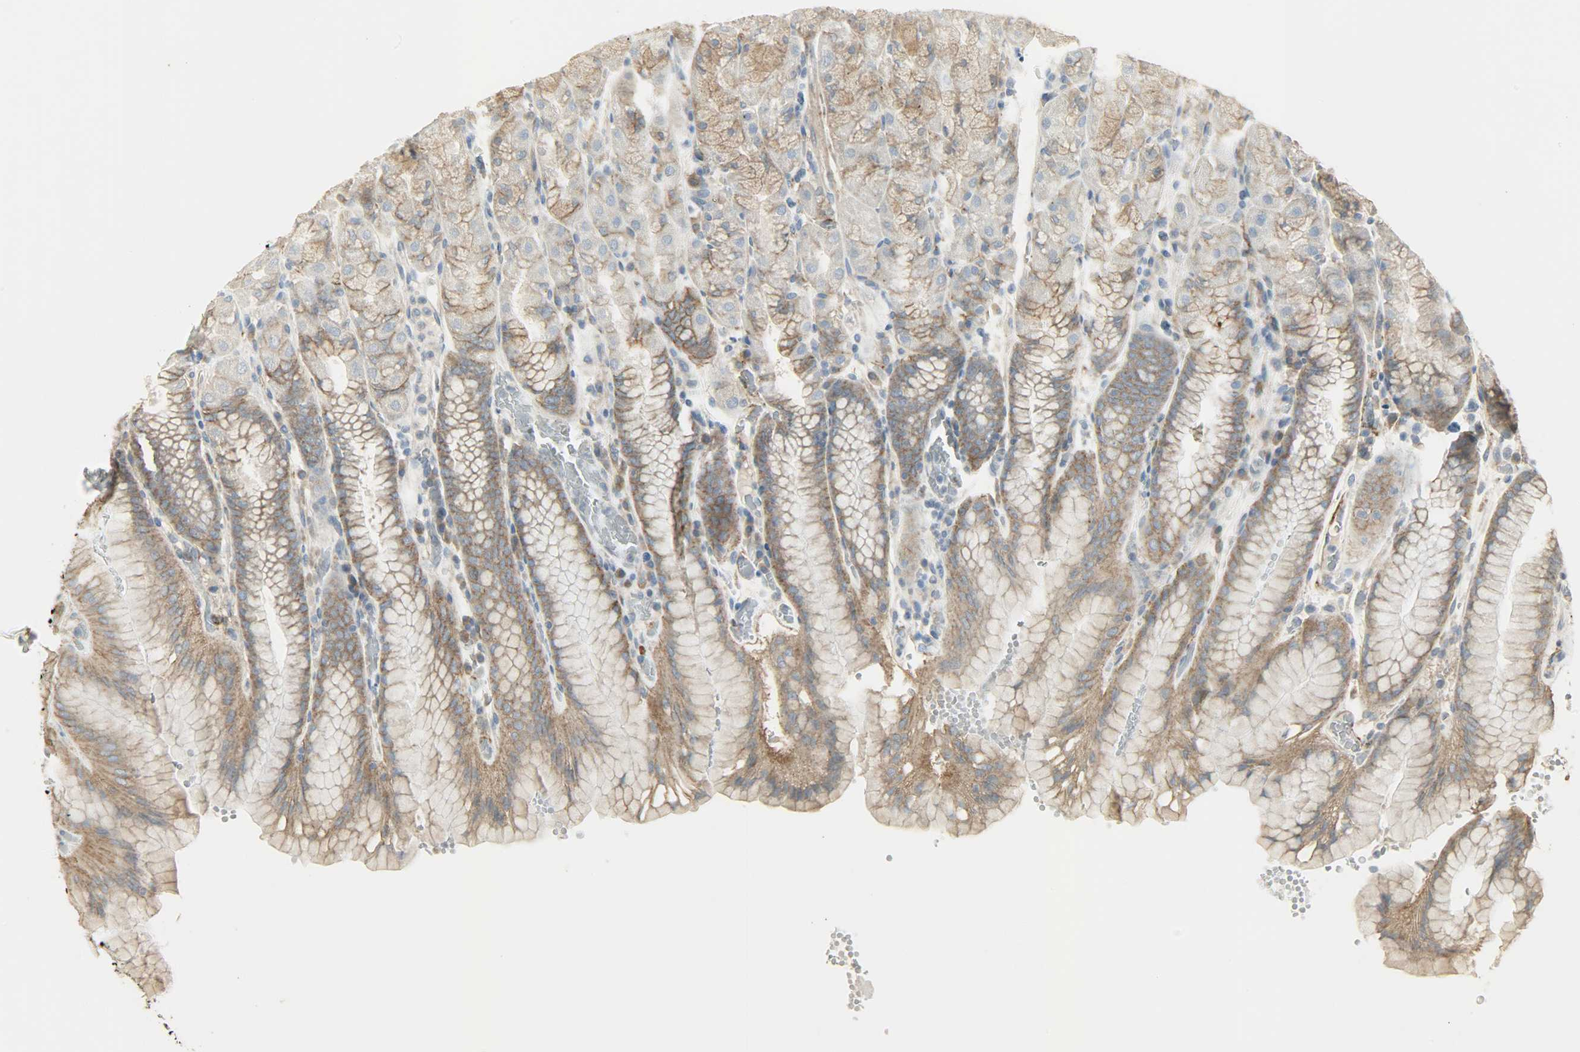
{"staining": {"intensity": "moderate", "quantity": ">75%", "location": "cytoplasmic/membranous"}, "tissue": "stomach", "cell_type": "Glandular cells", "image_type": "normal", "snomed": [{"axis": "morphology", "description": "Normal tissue, NOS"}, {"axis": "topography", "description": "Stomach, upper"}, {"axis": "topography", "description": "Stomach"}], "caption": "The micrograph demonstrates a brown stain indicating the presence of a protein in the cytoplasmic/membranous of glandular cells in stomach. (DAB (3,3'-diaminobenzidine) IHC with brightfield microscopy, high magnification).", "gene": "ENPEP", "patient": {"sex": "male", "age": 76}}